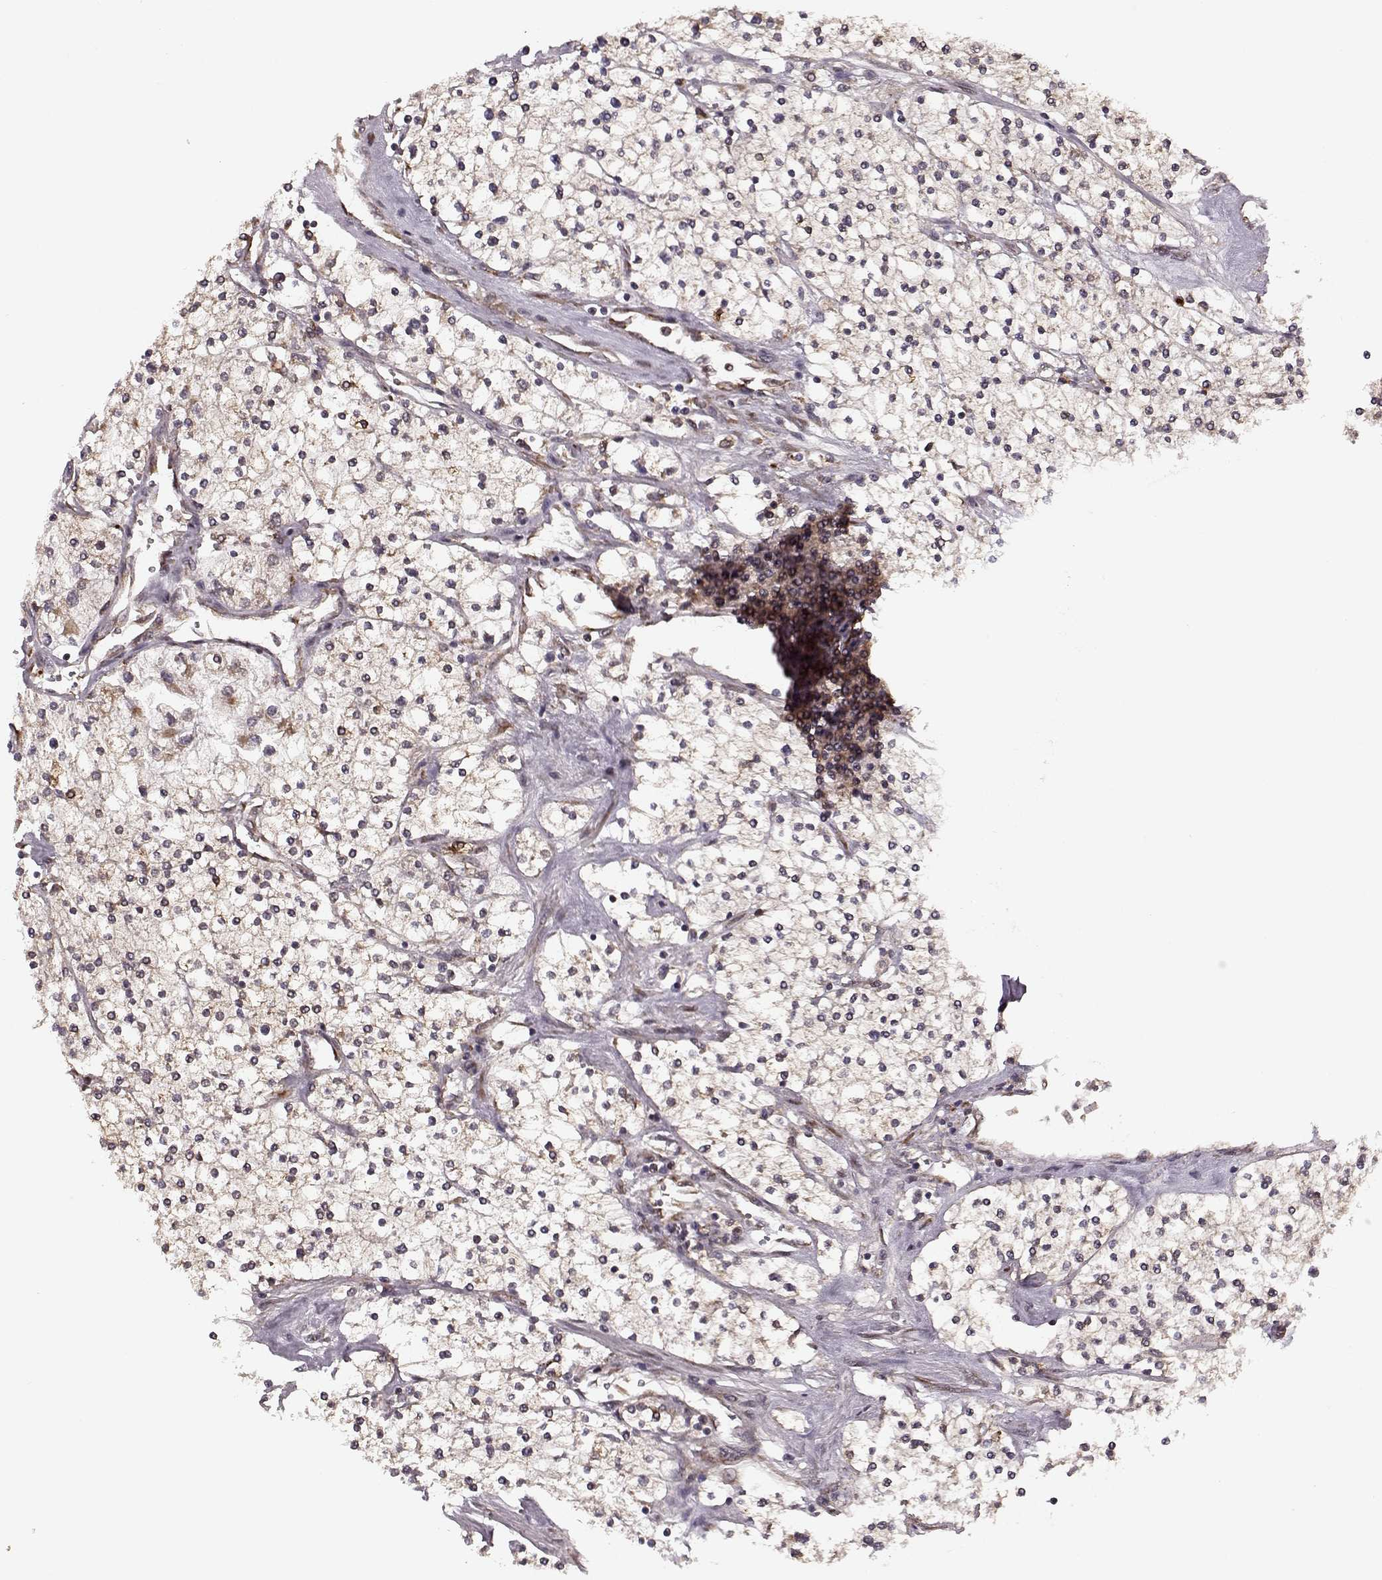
{"staining": {"intensity": "negative", "quantity": "none", "location": "none"}, "tissue": "renal cancer", "cell_type": "Tumor cells", "image_type": "cancer", "snomed": [{"axis": "morphology", "description": "Adenocarcinoma, NOS"}, {"axis": "topography", "description": "Kidney"}], "caption": "Immunohistochemical staining of renal cancer demonstrates no significant expression in tumor cells.", "gene": "YIPF5", "patient": {"sex": "male", "age": 80}}